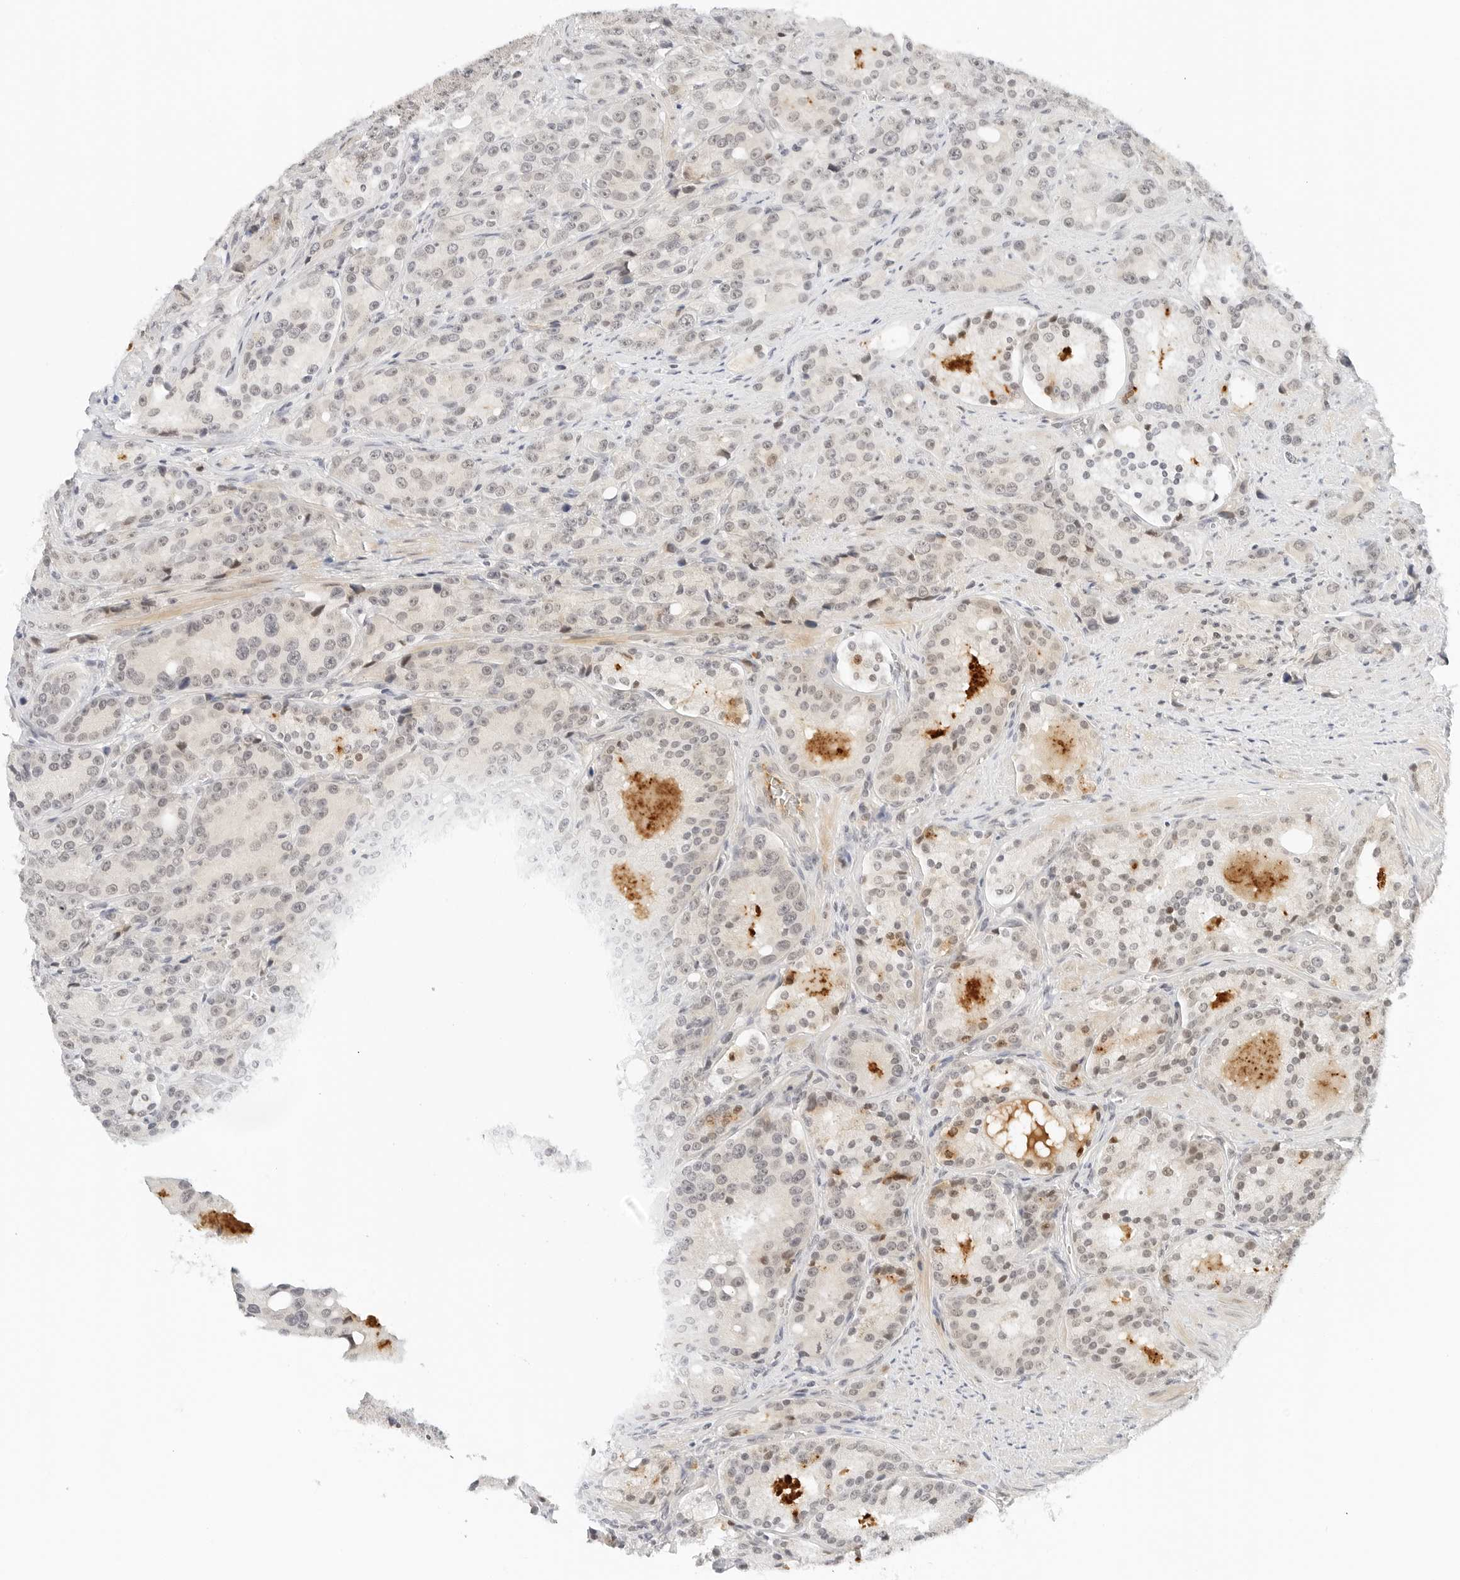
{"staining": {"intensity": "weak", "quantity": "<25%", "location": "nuclear"}, "tissue": "prostate cancer", "cell_type": "Tumor cells", "image_type": "cancer", "snomed": [{"axis": "morphology", "description": "Adenocarcinoma, High grade"}, {"axis": "topography", "description": "Prostate"}], "caption": "Prostate cancer (adenocarcinoma (high-grade)) was stained to show a protein in brown. There is no significant staining in tumor cells.", "gene": "NEO1", "patient": {"sex": "male", "age": 60}}